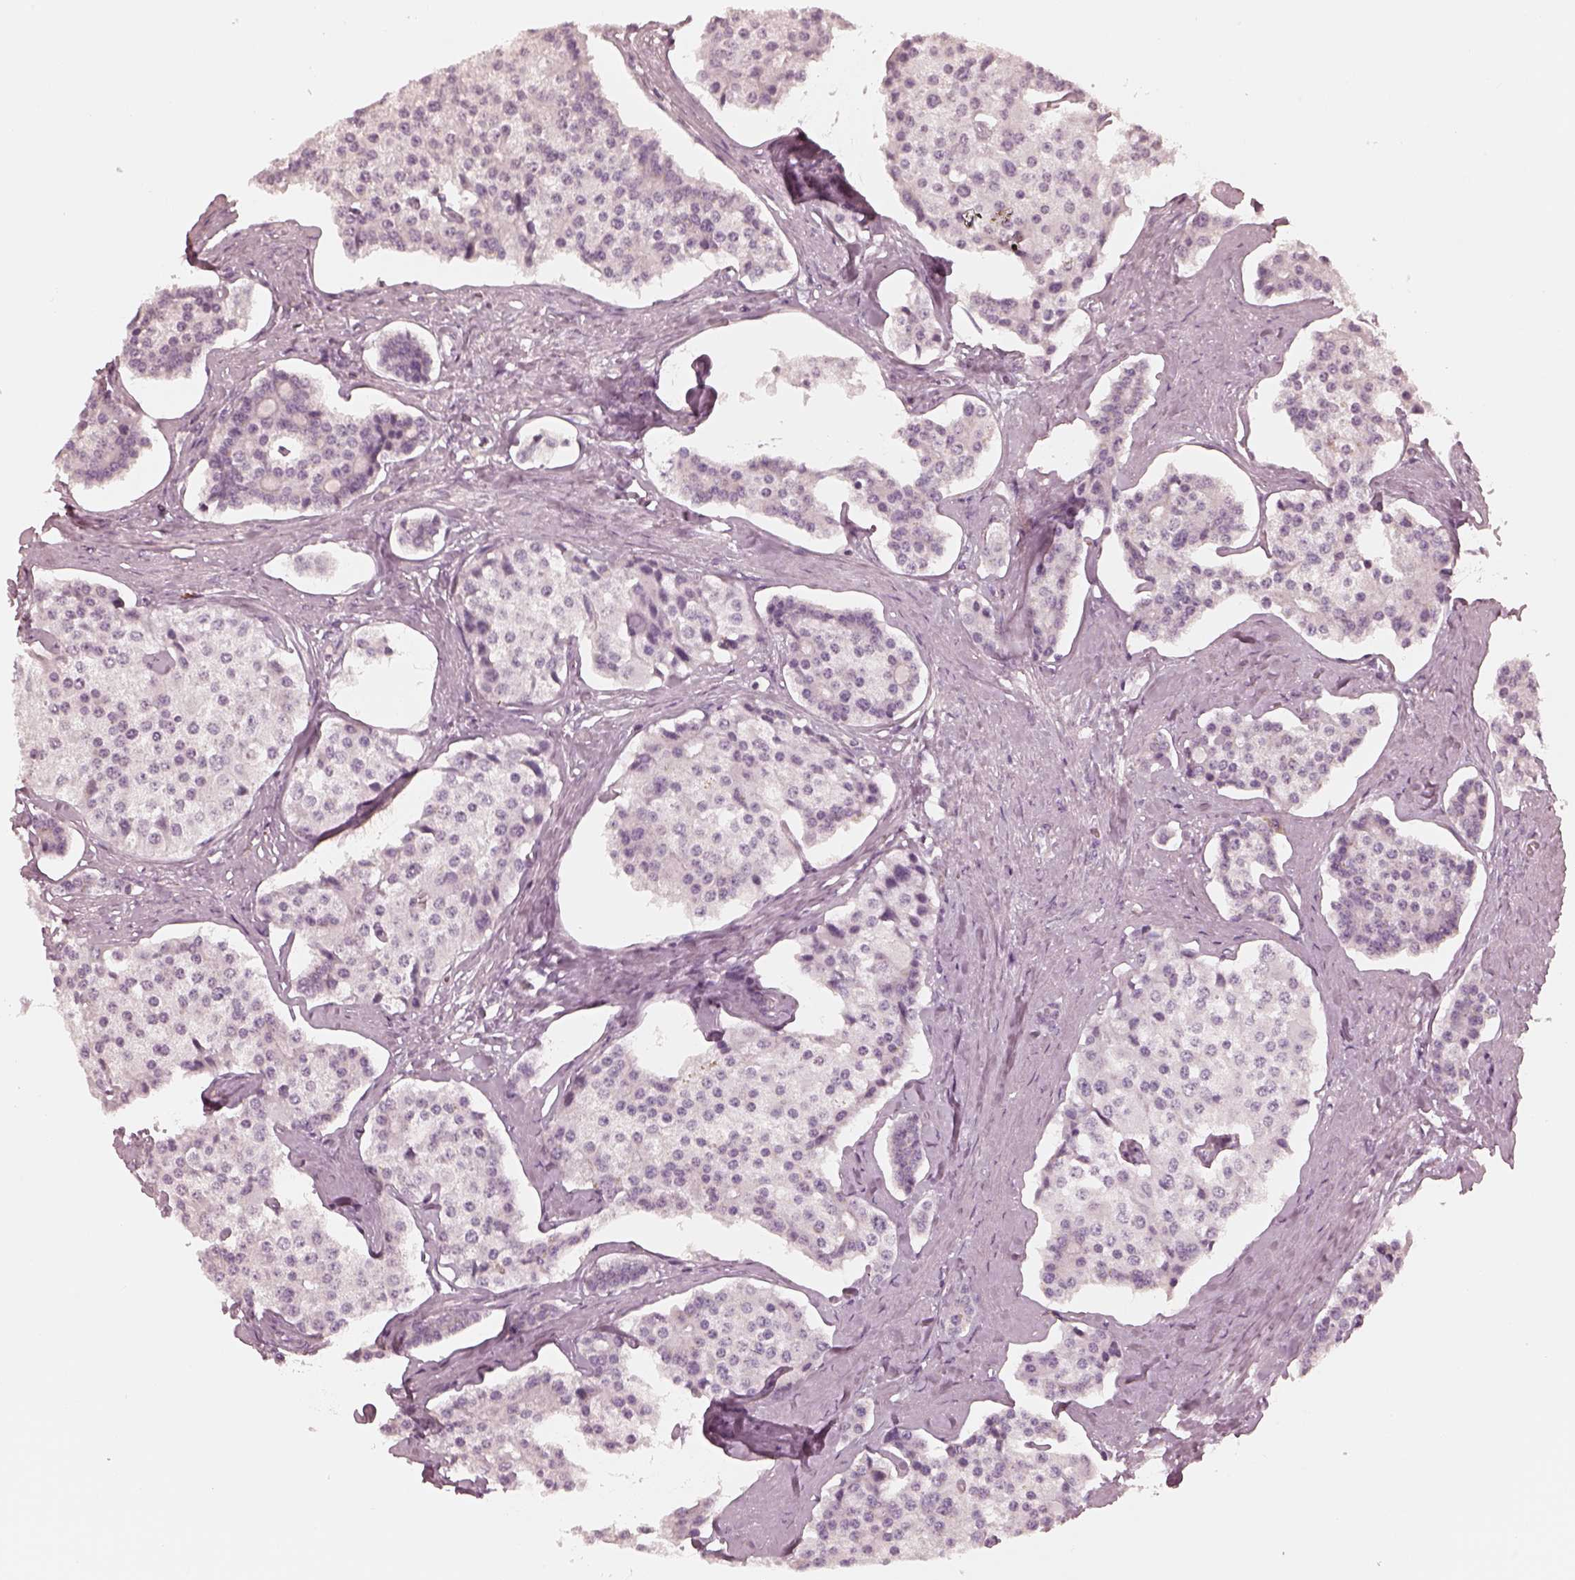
{"staining": {"intensity": "negative", "quantity": "none", "location": "none"}, "tissue": "carcinoid", "cell_type": "Tumor cells", "image_type": "cancer", "snomed": [{"axis": "morphology", "description": "Carcinoid, malignant, NOS"}, {"axis": "topography", "description": "Small intestine"}], "caption": "Immunohistochemistry micrograph of malignant carcinoid stained for a protein (brown), which reveals no staining in tumor cells.", "gene": "CALR3", "patient": {"sex": "female", "age": 65}}